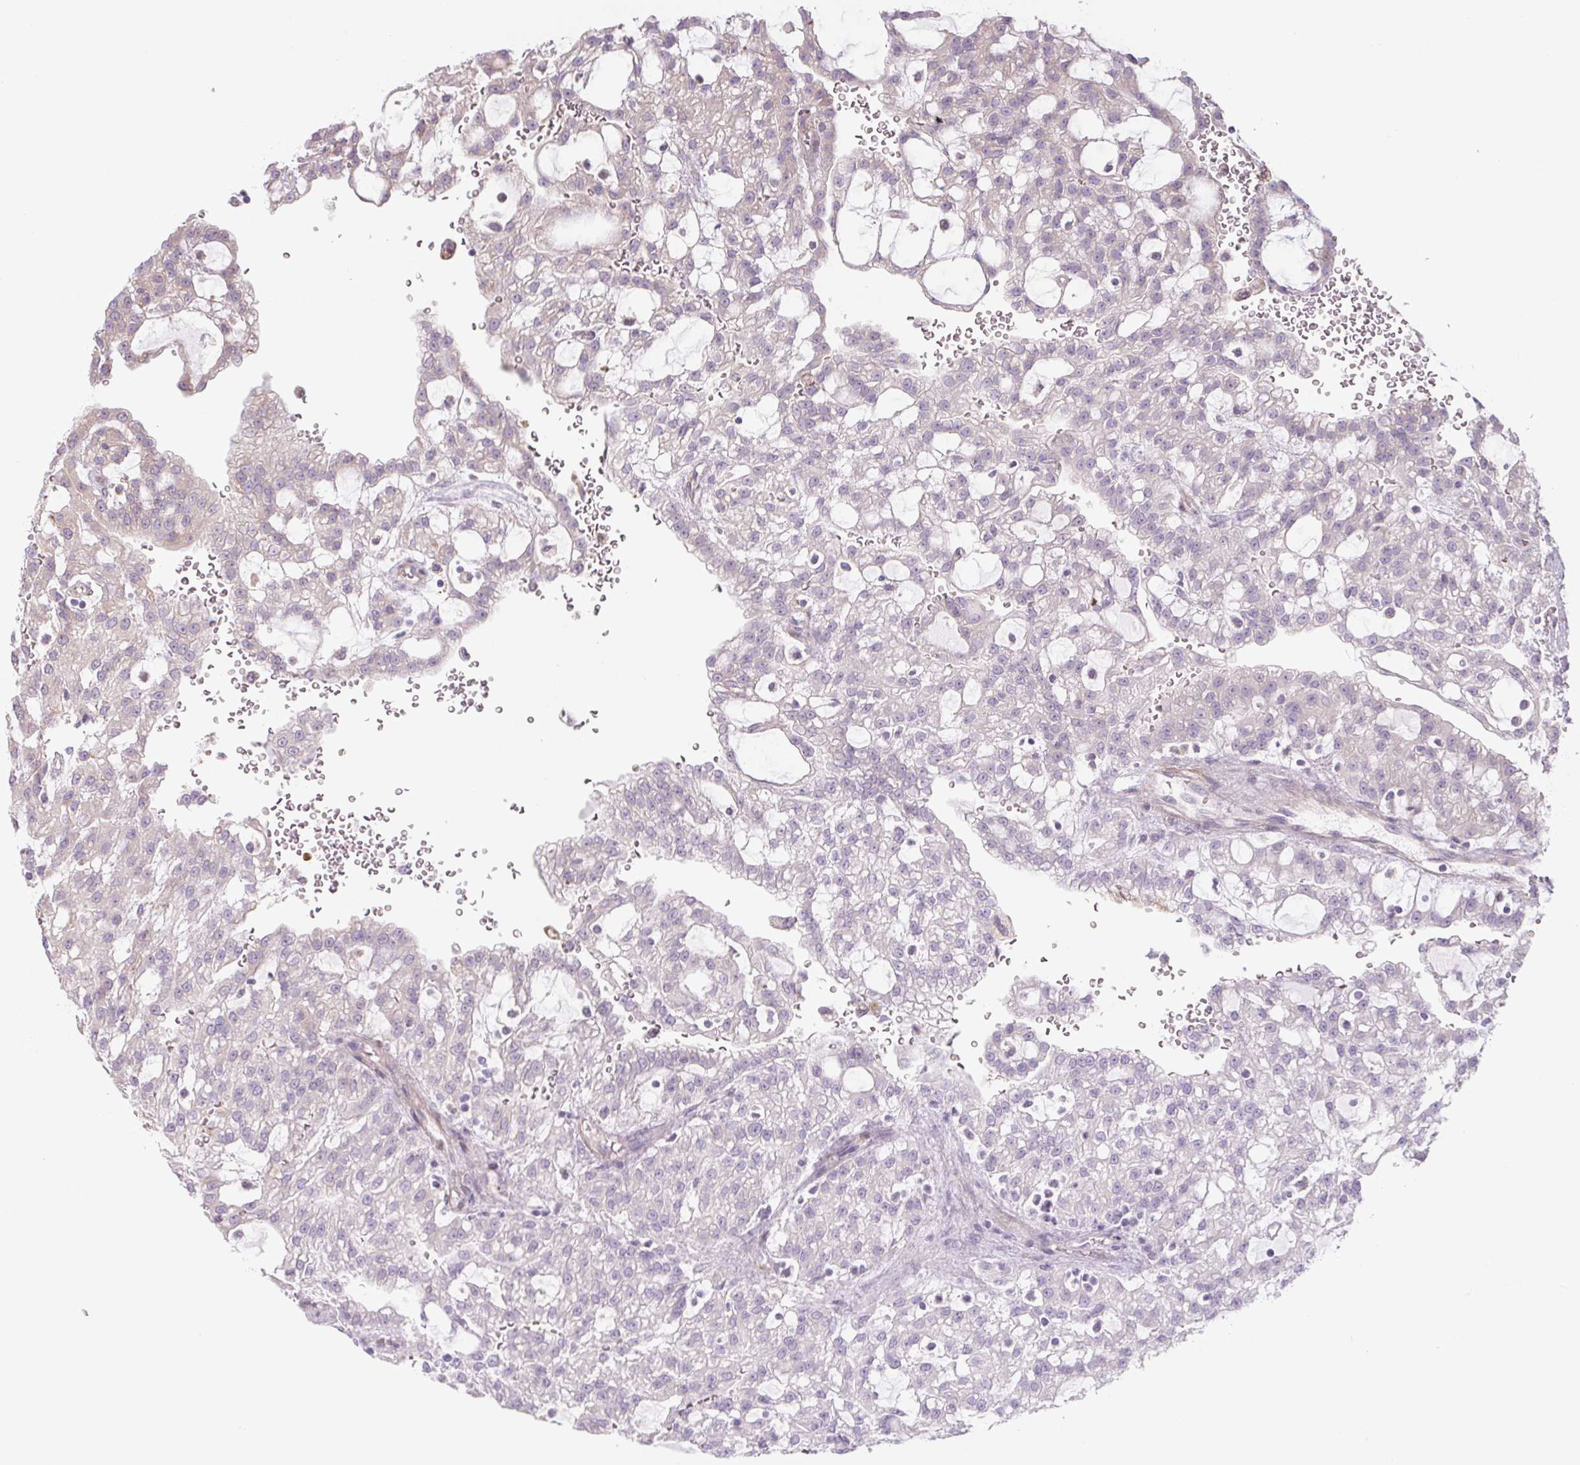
{"staining": {"intensity": "negative", "quantity": "none", "location": "none"}, "tissue": "renal cancer", "cell_type": "Tumor cells", "image_type": "cancer", "snomed": [{"axis": "morphology", "description": "Adenocarcinoma, NOS"}, {"axis": "topography", "description": "Kidney"}], "caption": "This is an immunohistochemistry (IHC) histopathology image of human adenocarcinoma (renal). There is no staining in tumor cells.", "gene": "RASA1", "patient": {"sex": "male", "age": 63}}